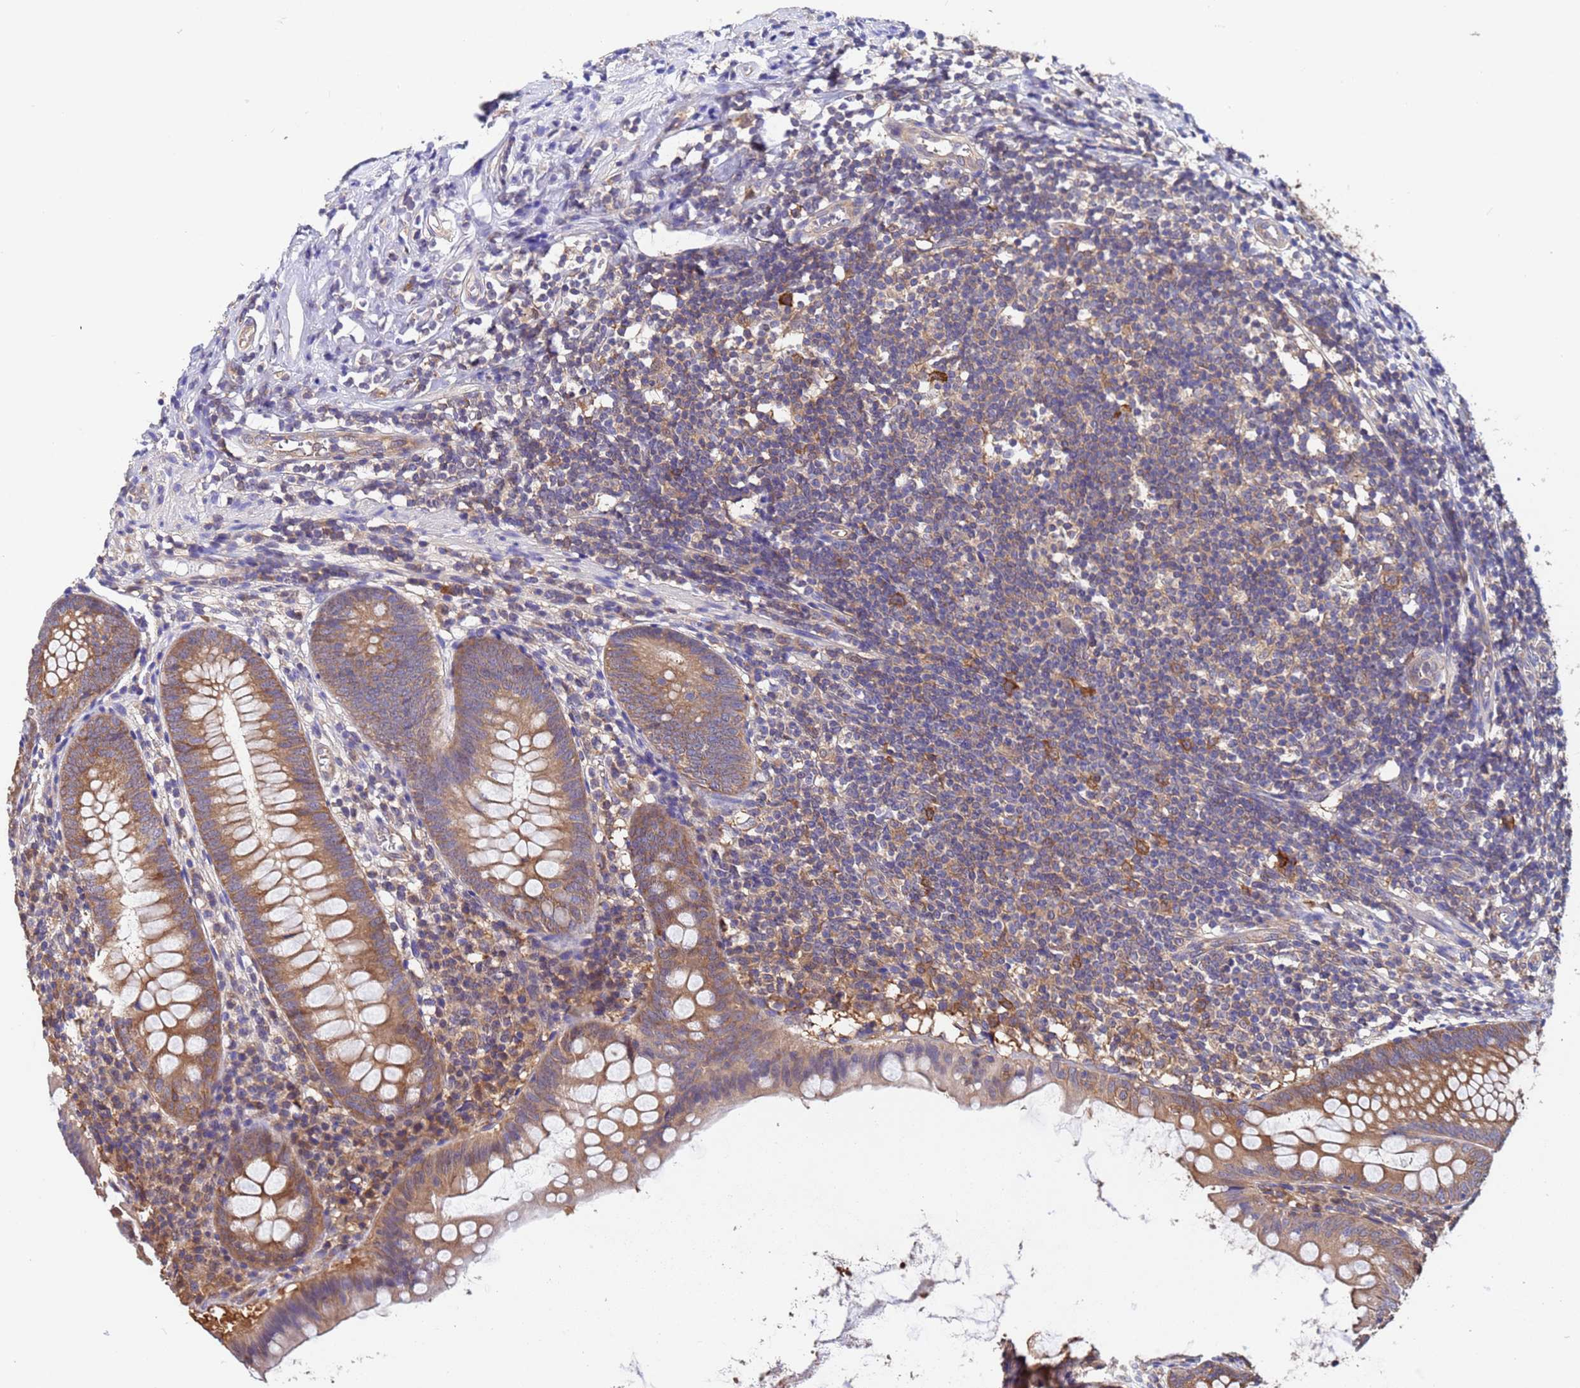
{"staining": {"intensity": "moderate", "quantity": ">75%", "location": "cytoplasmic/membranous"}, "tissue": "appendix", "cell_type": "Glandular cells", "image_type": "normal", "snomed": [{"axis": "morphology", "description": "Normal tissue, NOS"}, {"axis": "topography", "description": "Appendix"}], "caption": "Moderate cytoplasmic/membranous staining is seen in approximately >75% of glandular cells in unremarkable appendix. (IHC, brightfield microscopy, high magnification).", "gene": "FAM25A", "patient": {"sex": "female", "age": 51}}